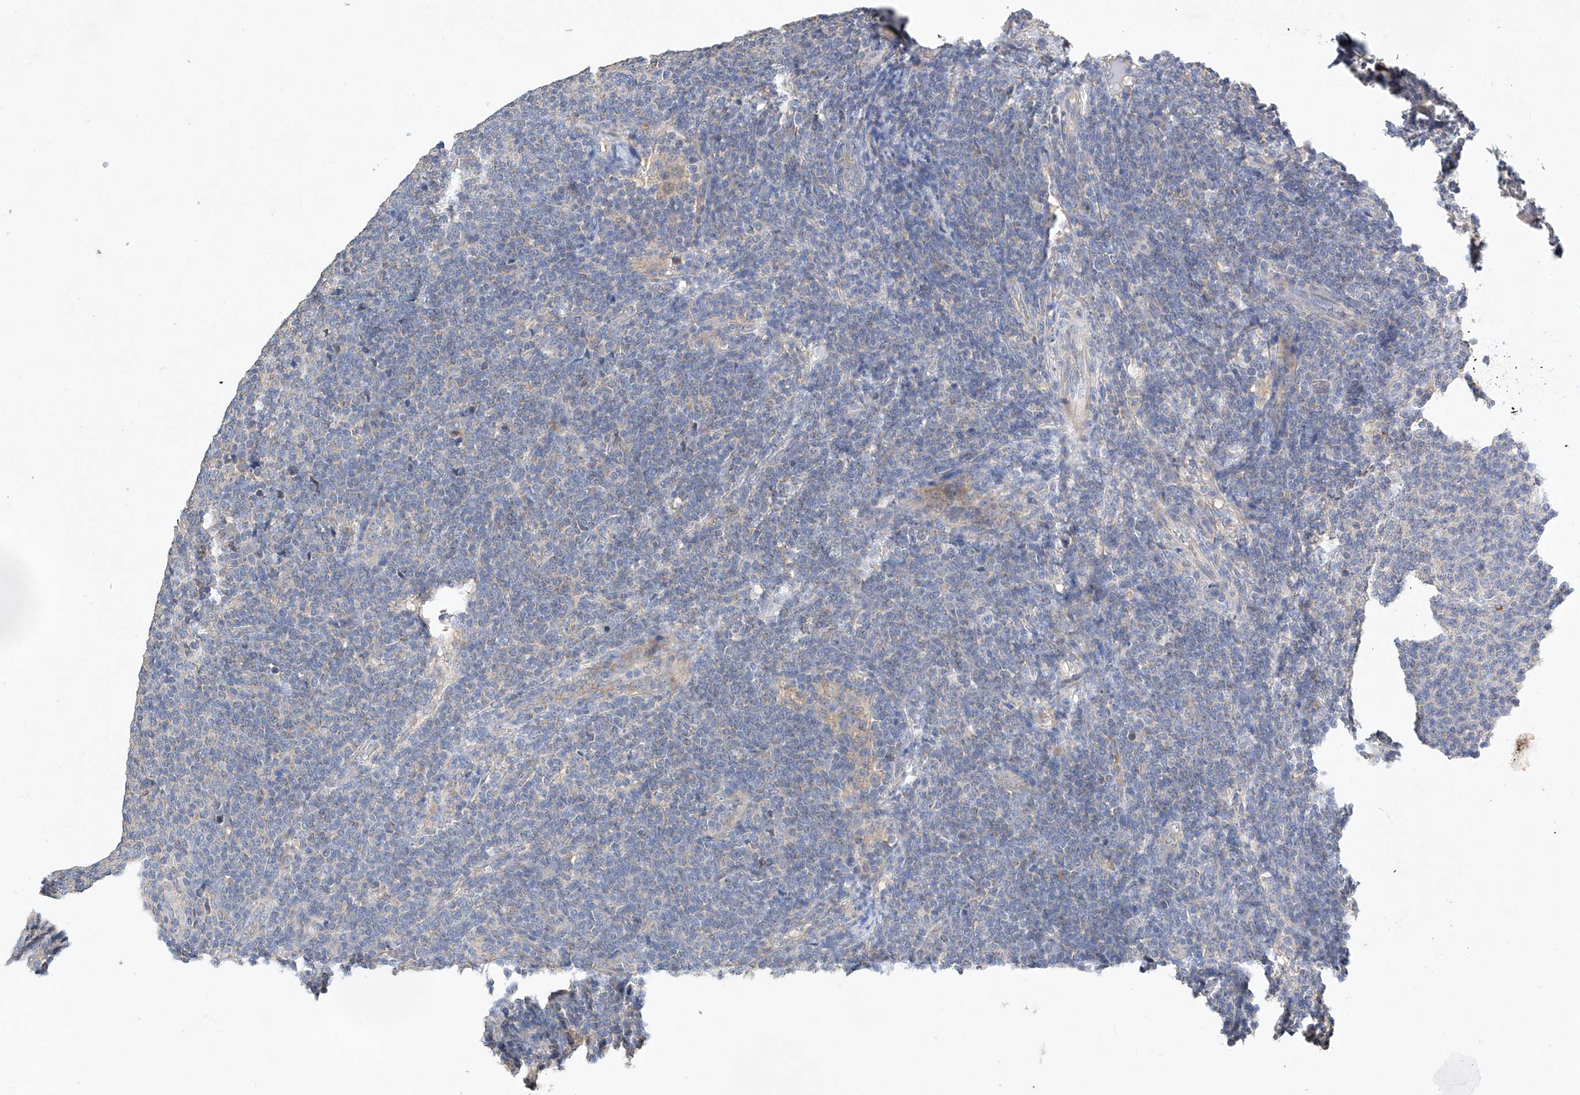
{"staining": {"intensity": "negative", "quantity": "none", "location": "none"}, "tissue": "lymphoma", "cell_type": "Tumor cells", "image_type": "cancer", "snomed": [{"axis": "morphology", "description": "Malignant lymphoma, non-Hodgkin's type, Low grade"}, {"axis": "topography", "description": "Lymph node"}], "caption": "This is a image of immunohistochemistry (IHC) staining of lymphoma, which shows no expression in tumor cells.", "gene": "AMD1", "patient": {"sex": "male", "age": 66}}